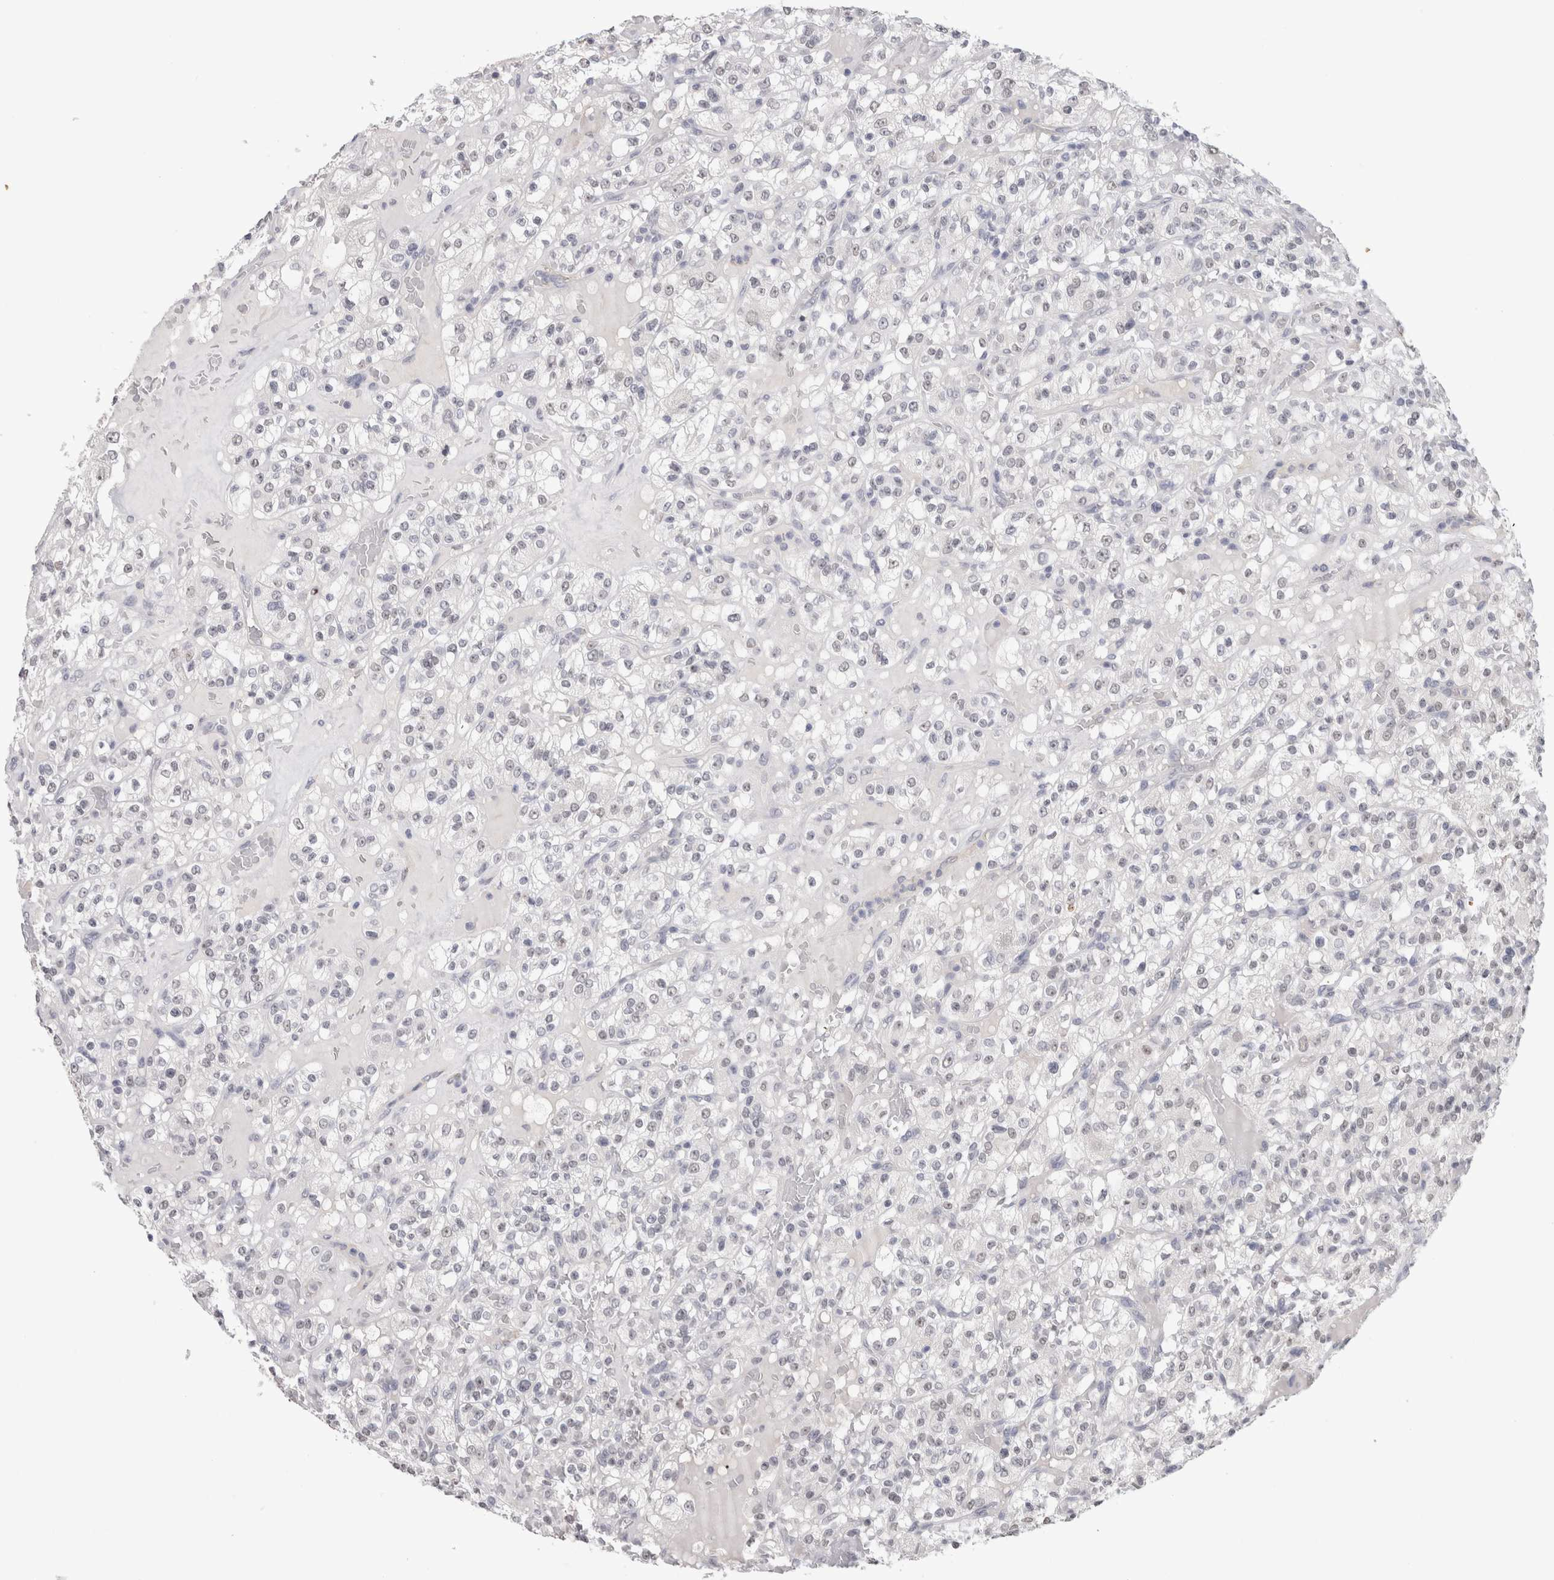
{"staining": {"intensity": "weak", "quantity": "<25%", "location": "nuclear"}, "tissue": "renal cancer", "cell_type": "Tumor cells", "image_type": "cancer", "snomed": [{"axis": "morphology", "description": "Normal tissue, NOS"}, {"axis": "morphology", "description": "Adenocarcinoma, NOS"}, {"axis": "topography", "description": "Kidney"}], "caption": "Tumor cells show no significant protein positivity in renal cancer (adenocarcinoma).", "gene": "CADM3", "patient": {"sex": "female", "age": 72}}